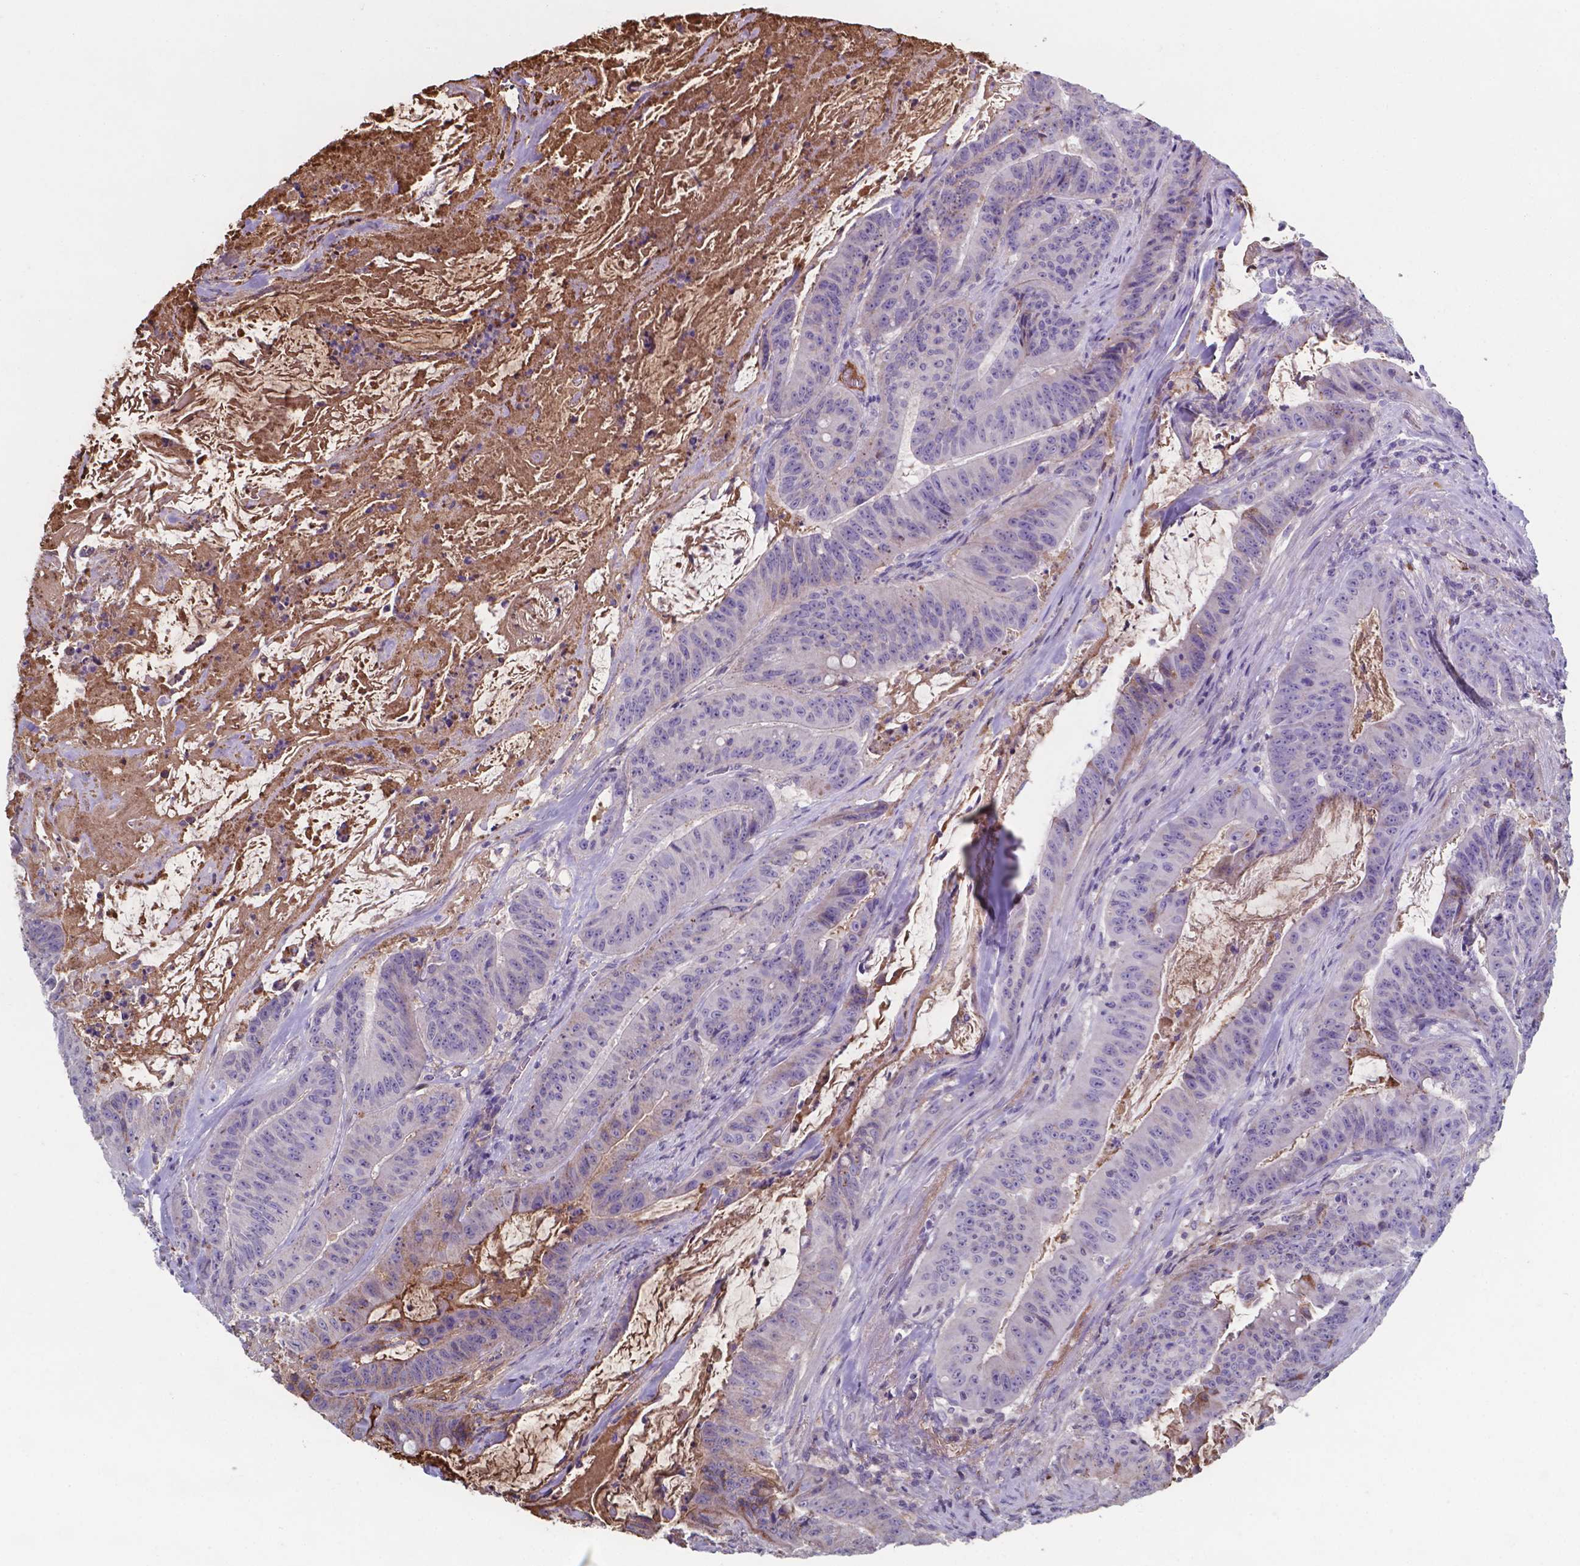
{"staining": {"intensity": "negative", "quantity": "none", "location": "none"}, "tissue": "colorectal cancer", "cell_type": "Tumor cells", "image_type": "cancer", "snomed": [{"axis": "morphology", "description": "Adenocarcinoma, NOS"}, {"axis": "topography", "description": "Colon"}], "caption": "Adenocarcinoma (colorectal) was stained to show a protein in brown. There is no significant expression in tumor cells.", "gene": "SERPINA1", "patient": {"sex": "male", "age": 33}}